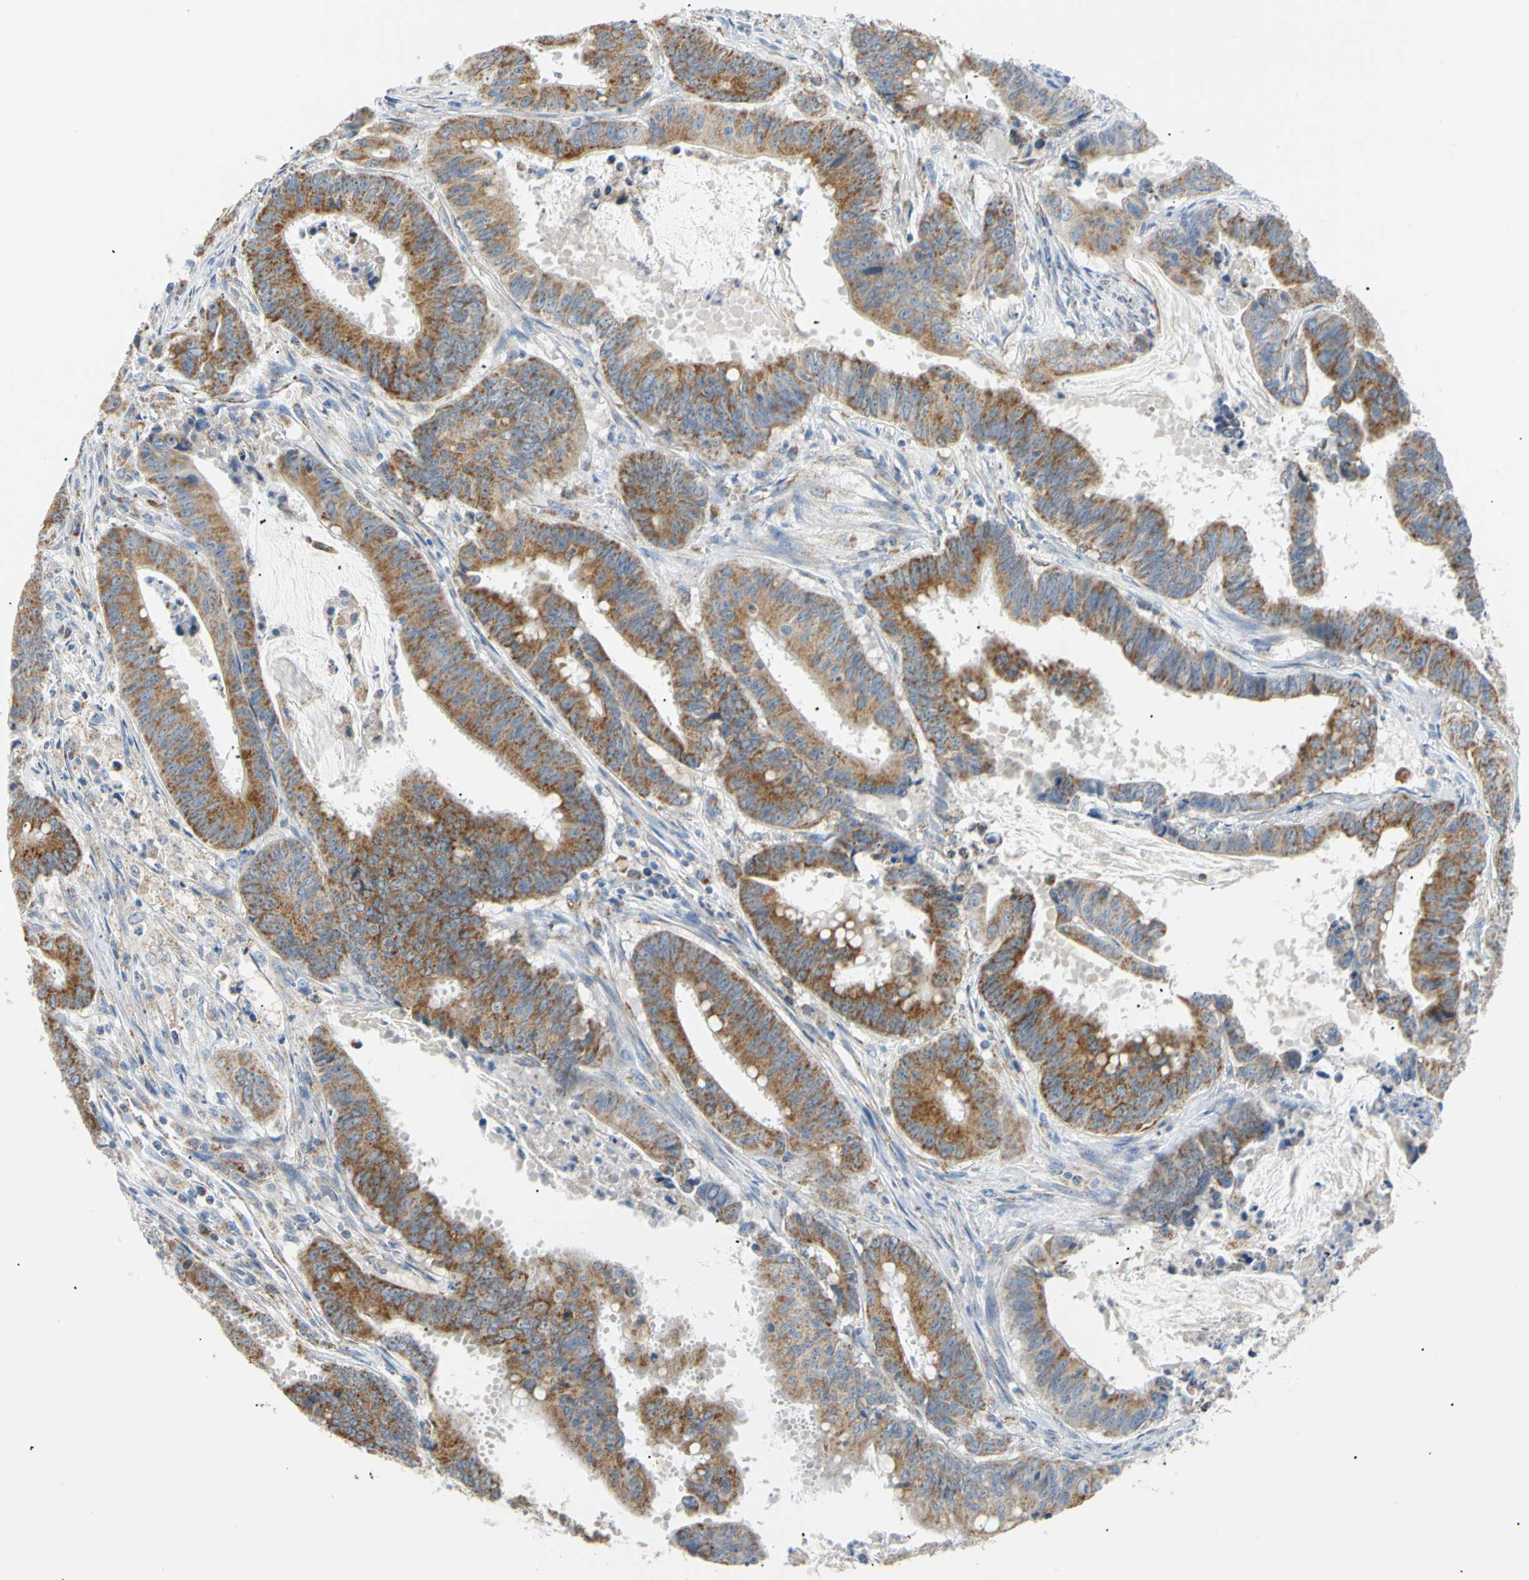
{"staining": {"intensity": "strong", "quantity": ">75%", "location": "cytoplasmic/membranous"}, "tissue": "colorectal cancer", "cell_type": "Tumor cells", "image_type": "cancer", "snomed": [{"axis": "morphology", "description": "Adenocarcinoma, NOS"}, {"axis": "topography", "description": "Colon"}], "caption": "Colorectal cancer (adenocarcinoma) stained for a protein reveals strong cytoplasmic/membranous positivity in tumor cells. The staining is performed using DAB (3,3'-diaminobenzidine) brown chromogen to label protein expression. The nuclei are counter-stained blue using hematoxylin.", "gene": "ACAT1", "patient": {"sex": "male", "age": 45}}